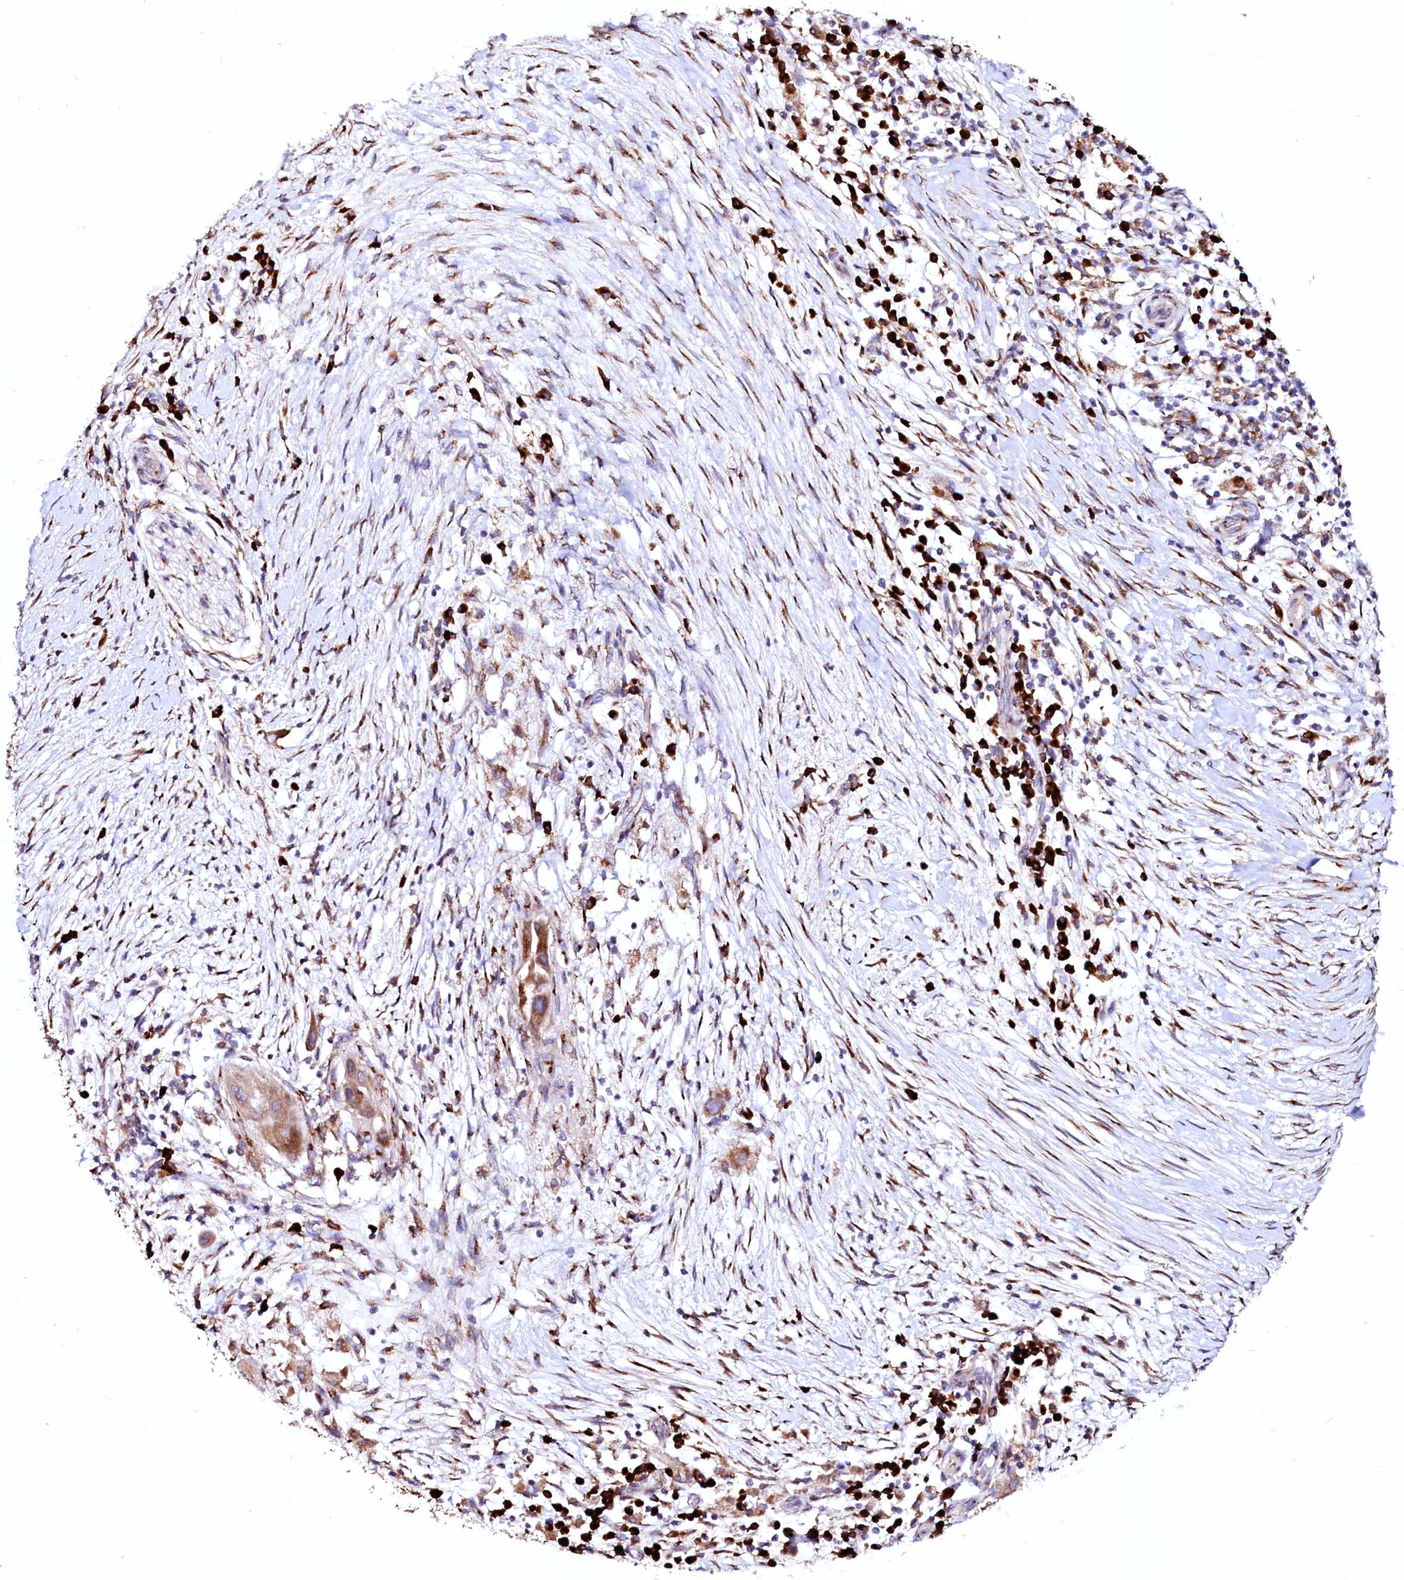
{"staining": {"intensity": "moderate", "quantity": ">75%", "location": "cytoplasmic/membranous"}, "tissue": "pancreatic cancer", "cell_type": "Tumor cells", "image_type": "cancer", "snomed": [{"axis": "morphology", "description": "Adenocarcinoma, NOS"}, {"axis": "topography", "description": "Pancreas"}], "caption": "This image reveals IHC staining of pancreatic cancer, with medium moderate cytoplasmic/membranous staining in about >75% of tumor cells.", "gene": "LMAN1", "patient": {"sex": "male", "age": 68}}